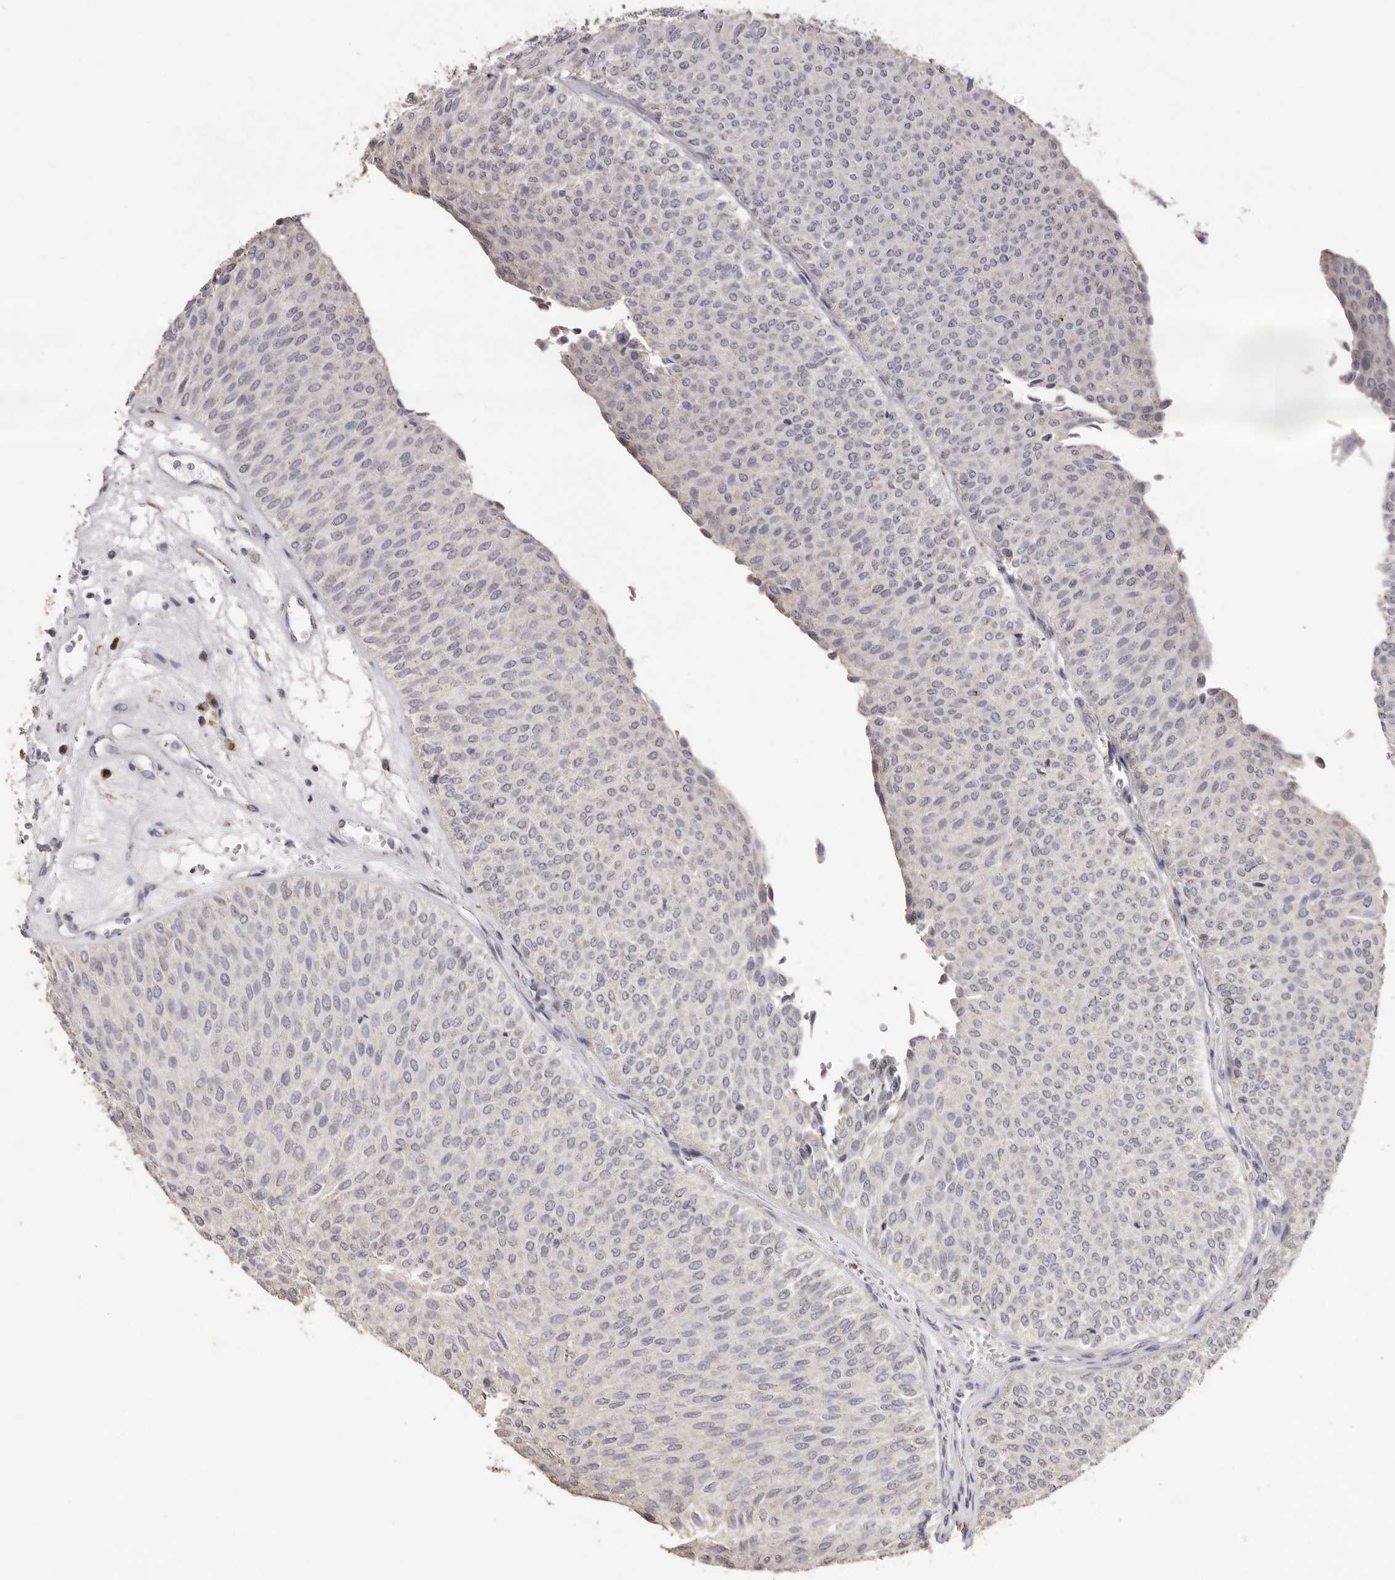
{"staining": {"intensity": "negative", "quantity": "none", "location": "none"}, "tissue": "urothelial cancer", "cell_type": "Tumor cells", "image_type": "cancer", "snomed": [{"axis": "morphology", "description": "Urothelial carcinoma, Low grade"}, {"axis": "topography", "description": "Urinary bladder"}], "caption": "Tumor cells show no significant protein expression in low-grade urothelial carcinoma. The staining is performed using DAB (3,3'-diaminobenzidine) brown chromogen with nuclei counter-stained in using hematoxylin.", "gene": "LGALS7B", "patient": {"sex": "male", "age": 78}}